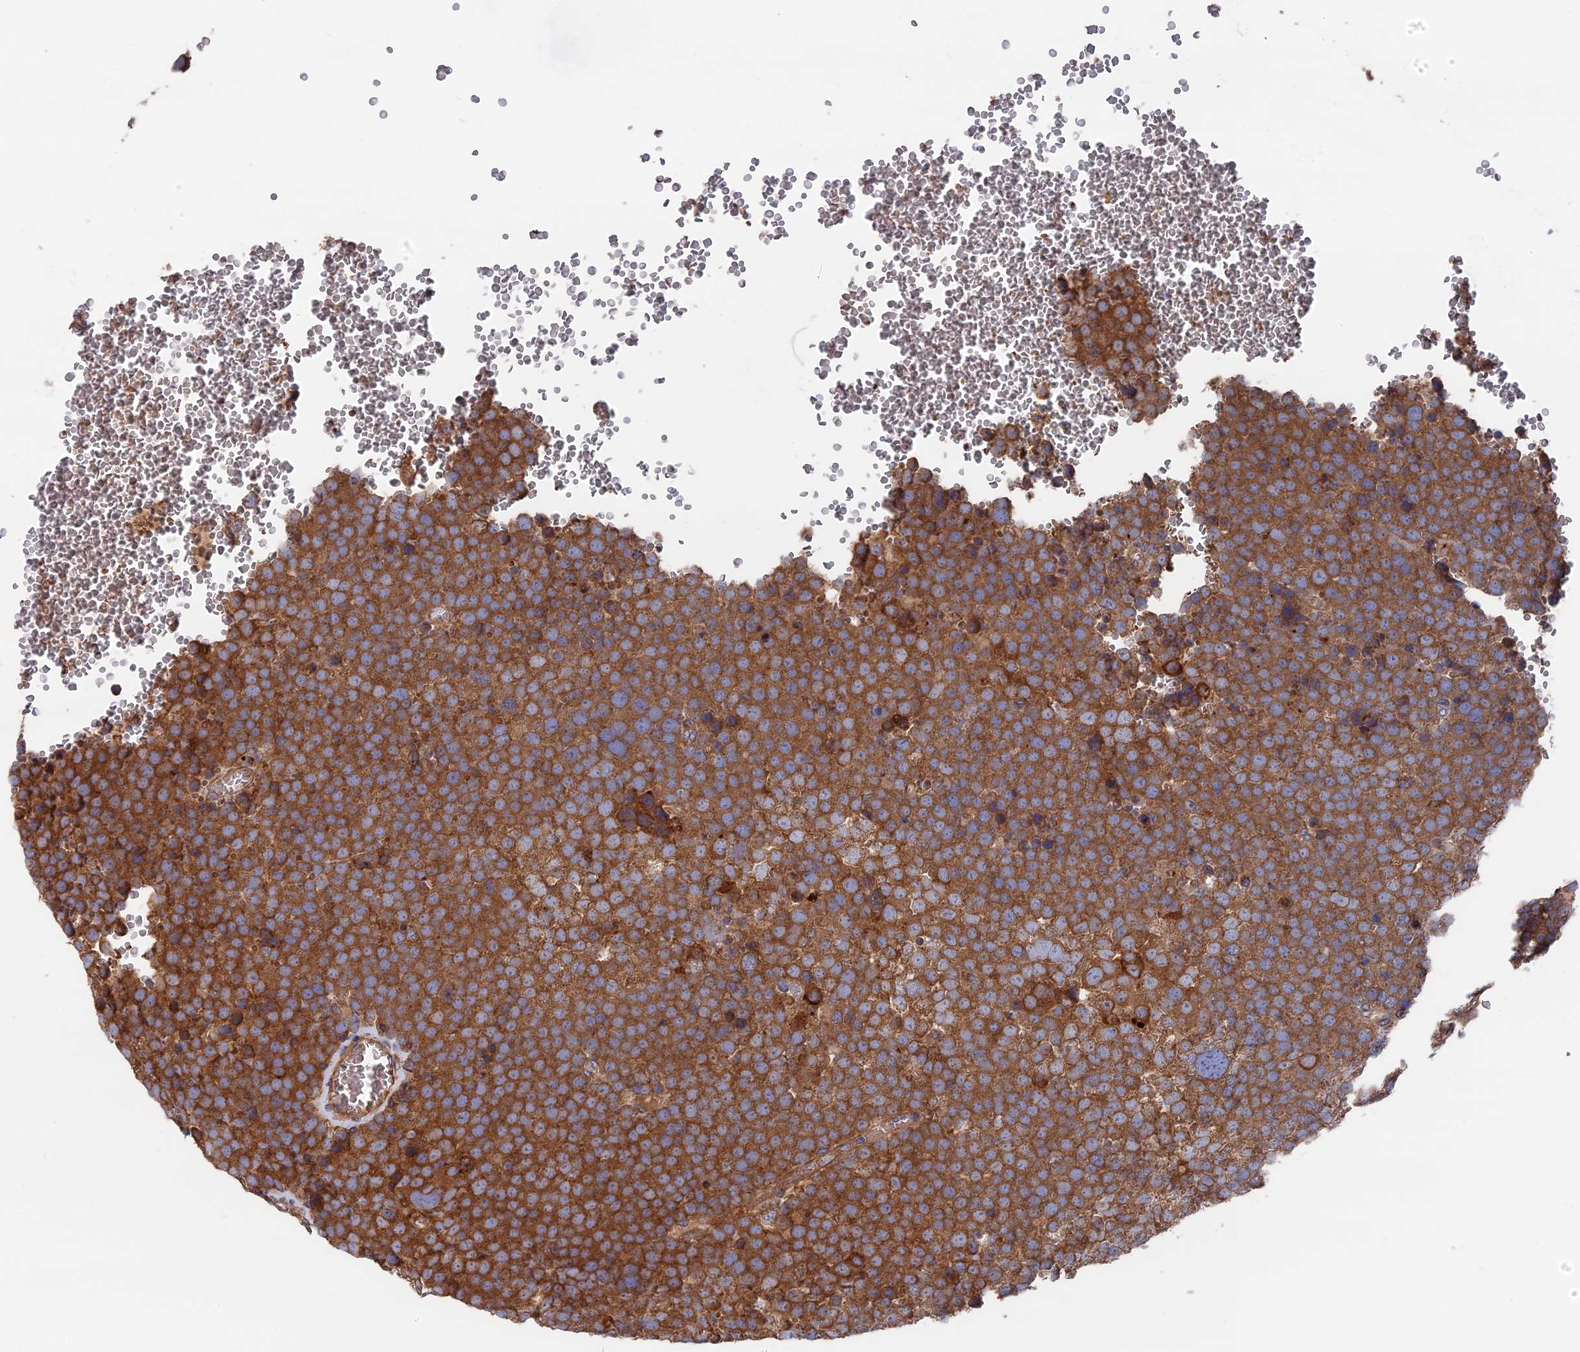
{"staining": {"intensity": "strong", "quantity": ">75%", "location": "cytoplasmic/membranous"}, "tissue": "testis cancer", "cell_type": "Tumor cells", "image_type": "cancer", "snomed": [{"axis": "morphology", "description": "Seminoma, NOS"}, {"axis": "topography", "description": "Testis"}], "caption": "About >75% of tumor cells in human testis cancer demonstrate strong cytoplasmic/membranous protein positivity as visualized by brown immunohistochemical staining.", "gene": "TELO2", "patient": {"sex": "male", "age": 71}}